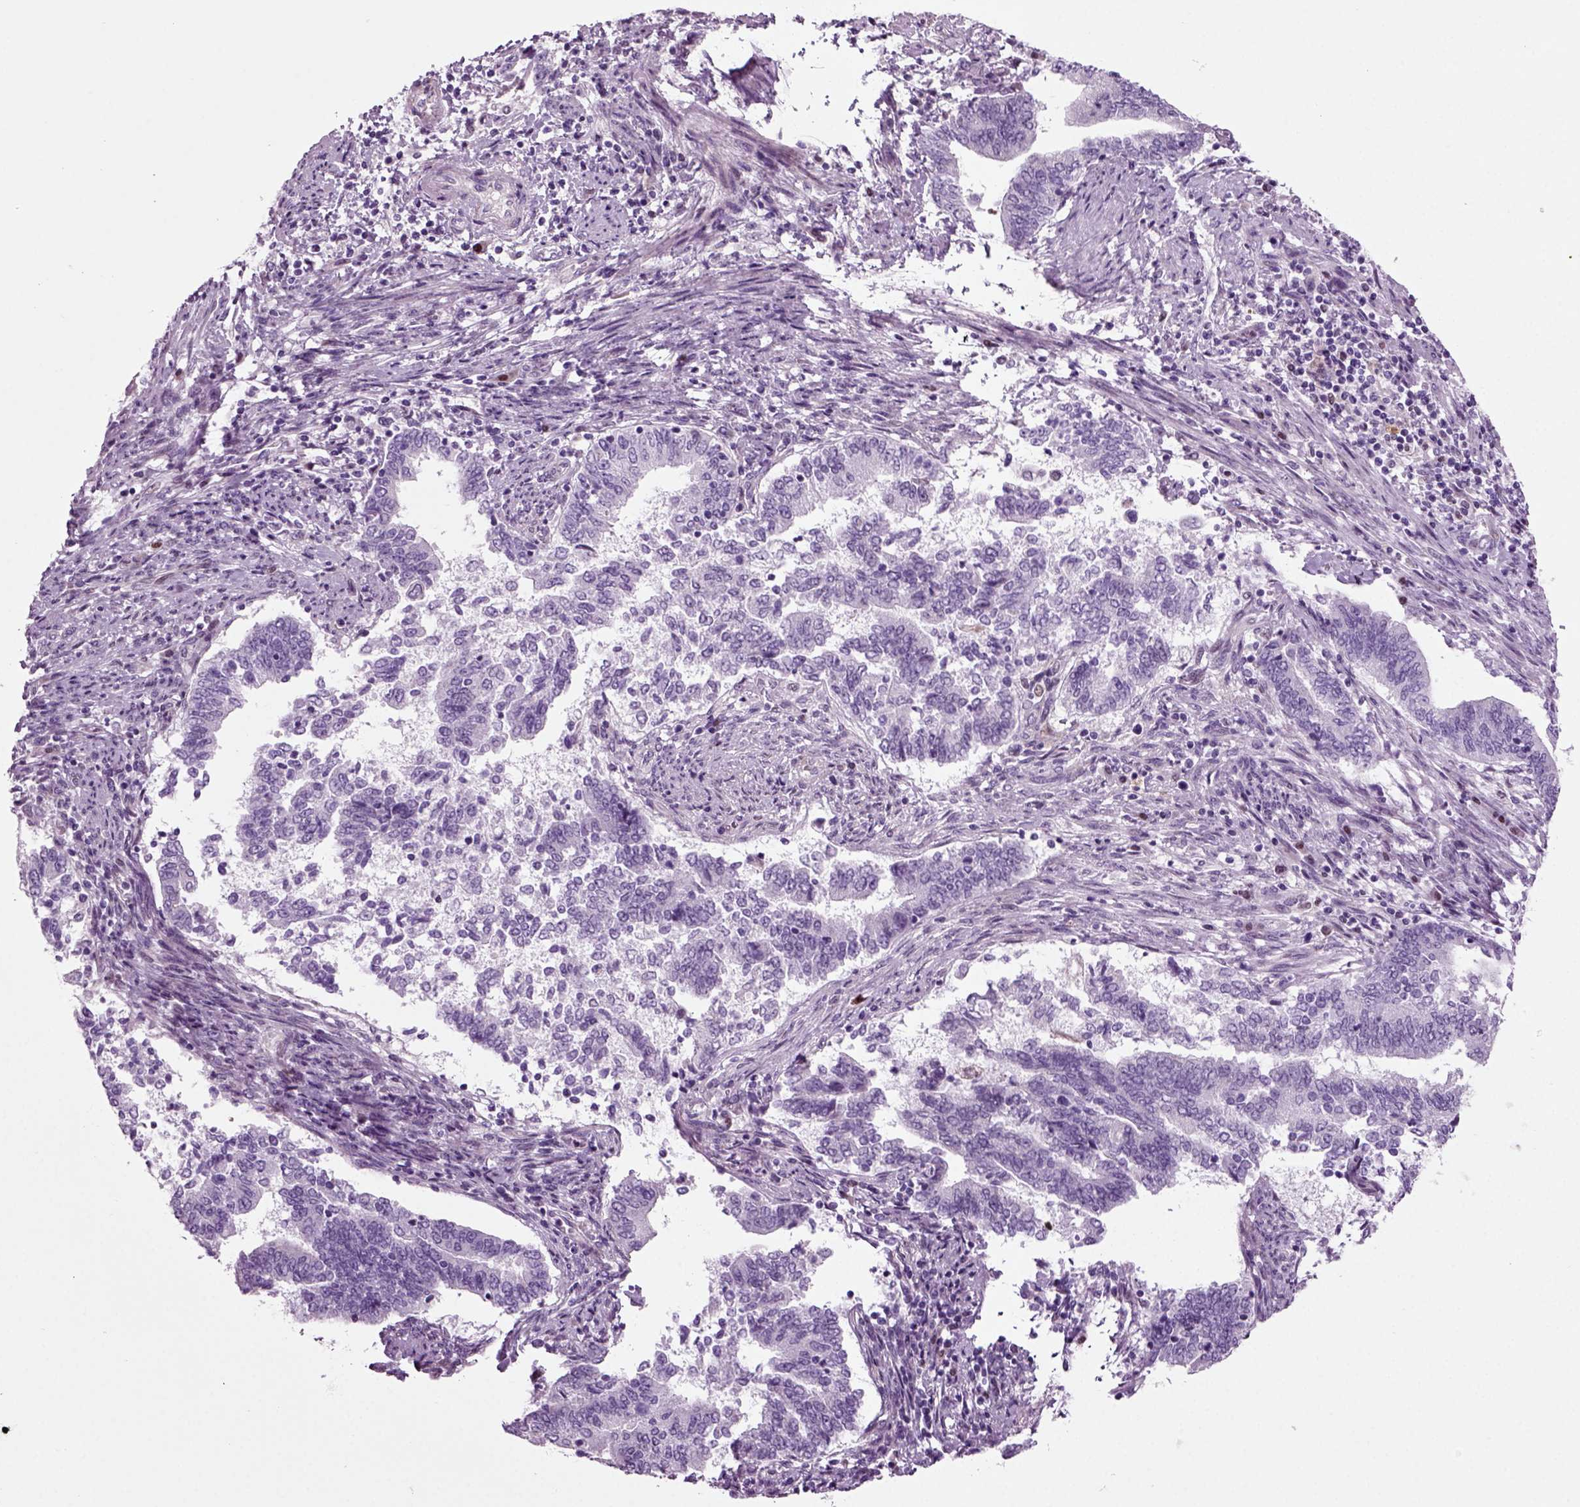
{"staining": {"intensity": "negative", "quantity": "none", "location": "none"}, "tissue": "endometrial cancer", "cell_type": "Tumor cells", "image_type": "cancer", "snomed": [{"axis": "morphology", "description": "Adenocarcinoma, NOS"}, {"axis": "topography", "description": "Endometrium"}], "caption": "Histopathology image shows no significant protein expression in tumor cells of adenocarcinoma (endometrial).", "gene": "ARID3A", "patient": {"sex": "female", "age": 65}}